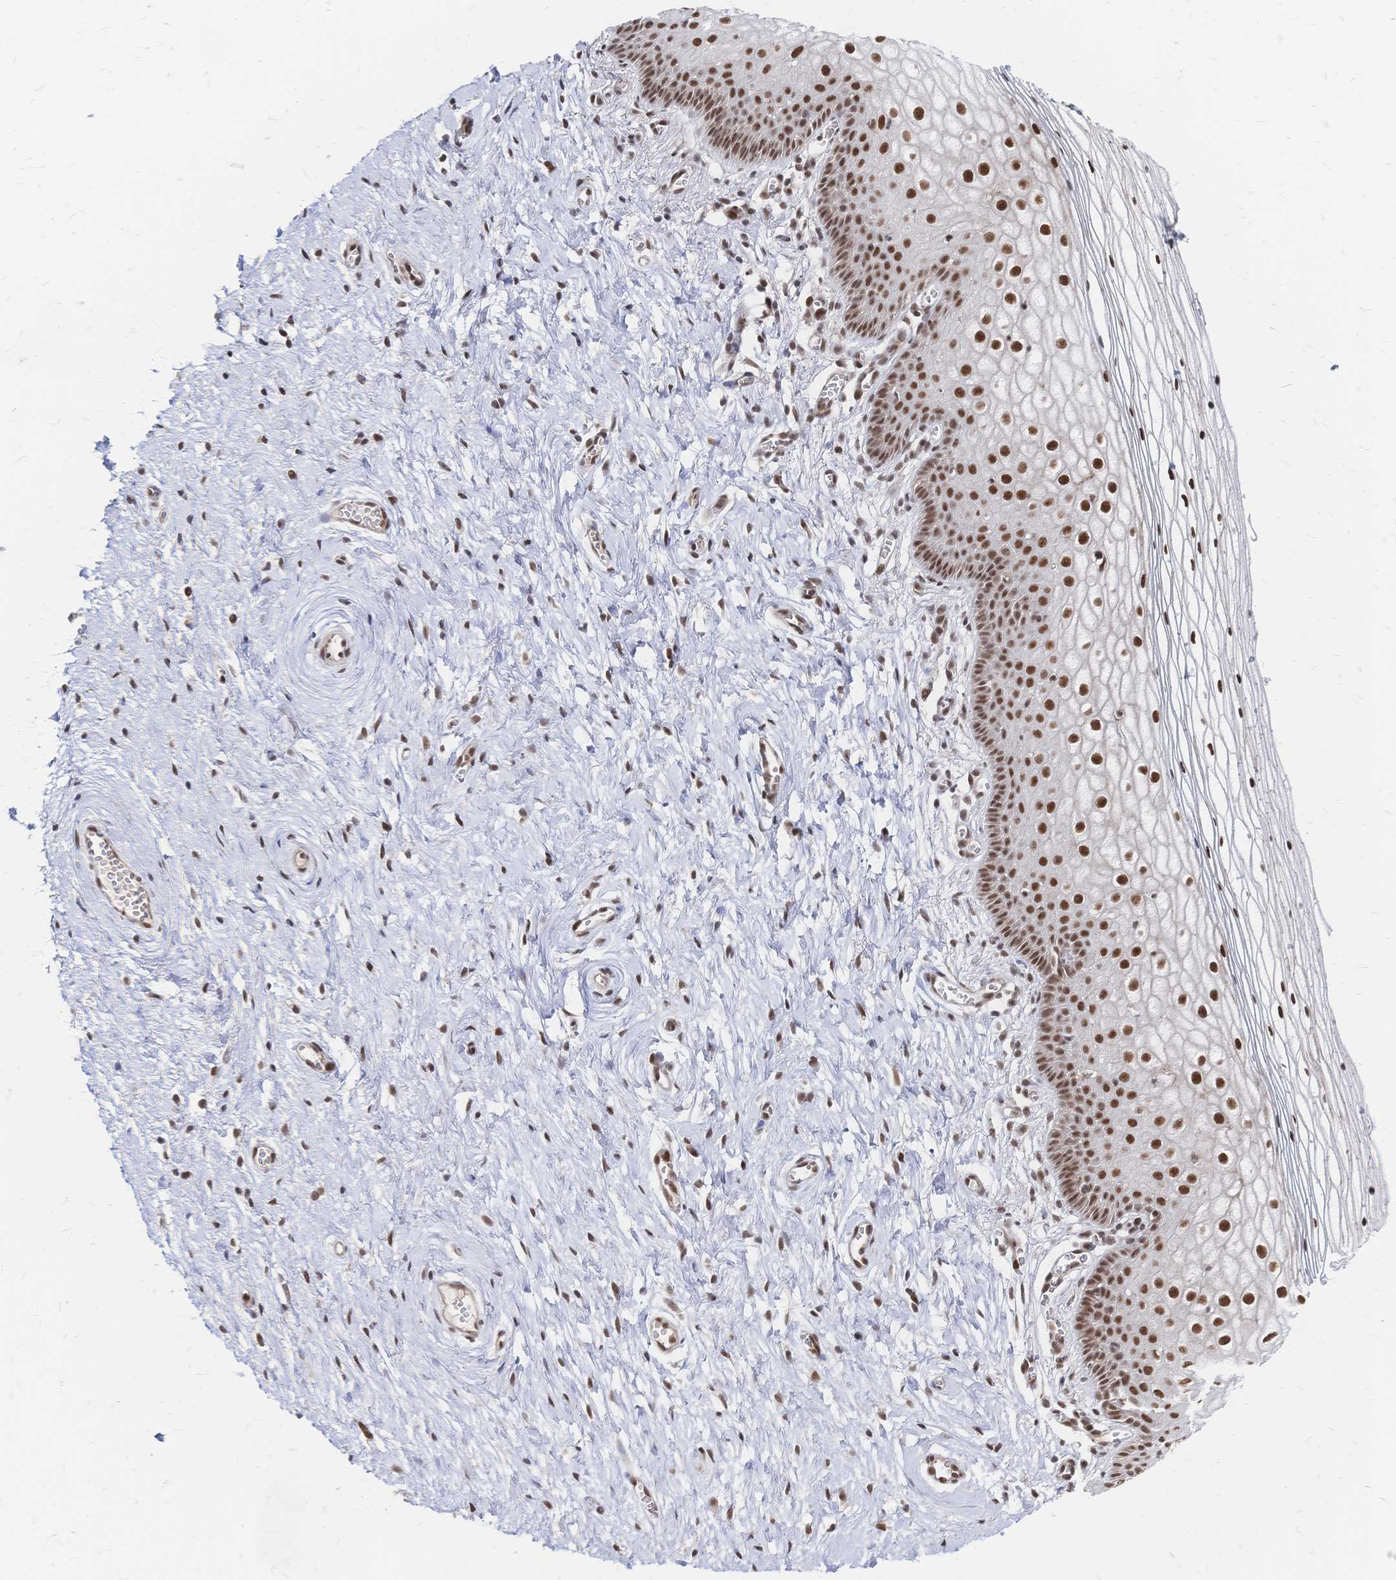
{"staining": {"intensity": "strong", "quantity": ">75%", "location": "nuclear"}, "tissue": "vagina", "cell_type": "Squamous epithelial cells", "image_type": "normal", "snomed": [{"axis": "morphology", "description": "Normal tissue, NOS"}, {"axis": "topography", "description": "Vagina"}], "caption": "The histopathology image exhibits a brown stain indicating the presence of a protein in the nuclear of squamous epithelial cells in vagina. (Stains: DAB in brown, nuclei in blue, Microscopy: brightfield microscopy at high magnification).", "gene": "NELFA", "patient": {"sex": "female", "age": 56}}